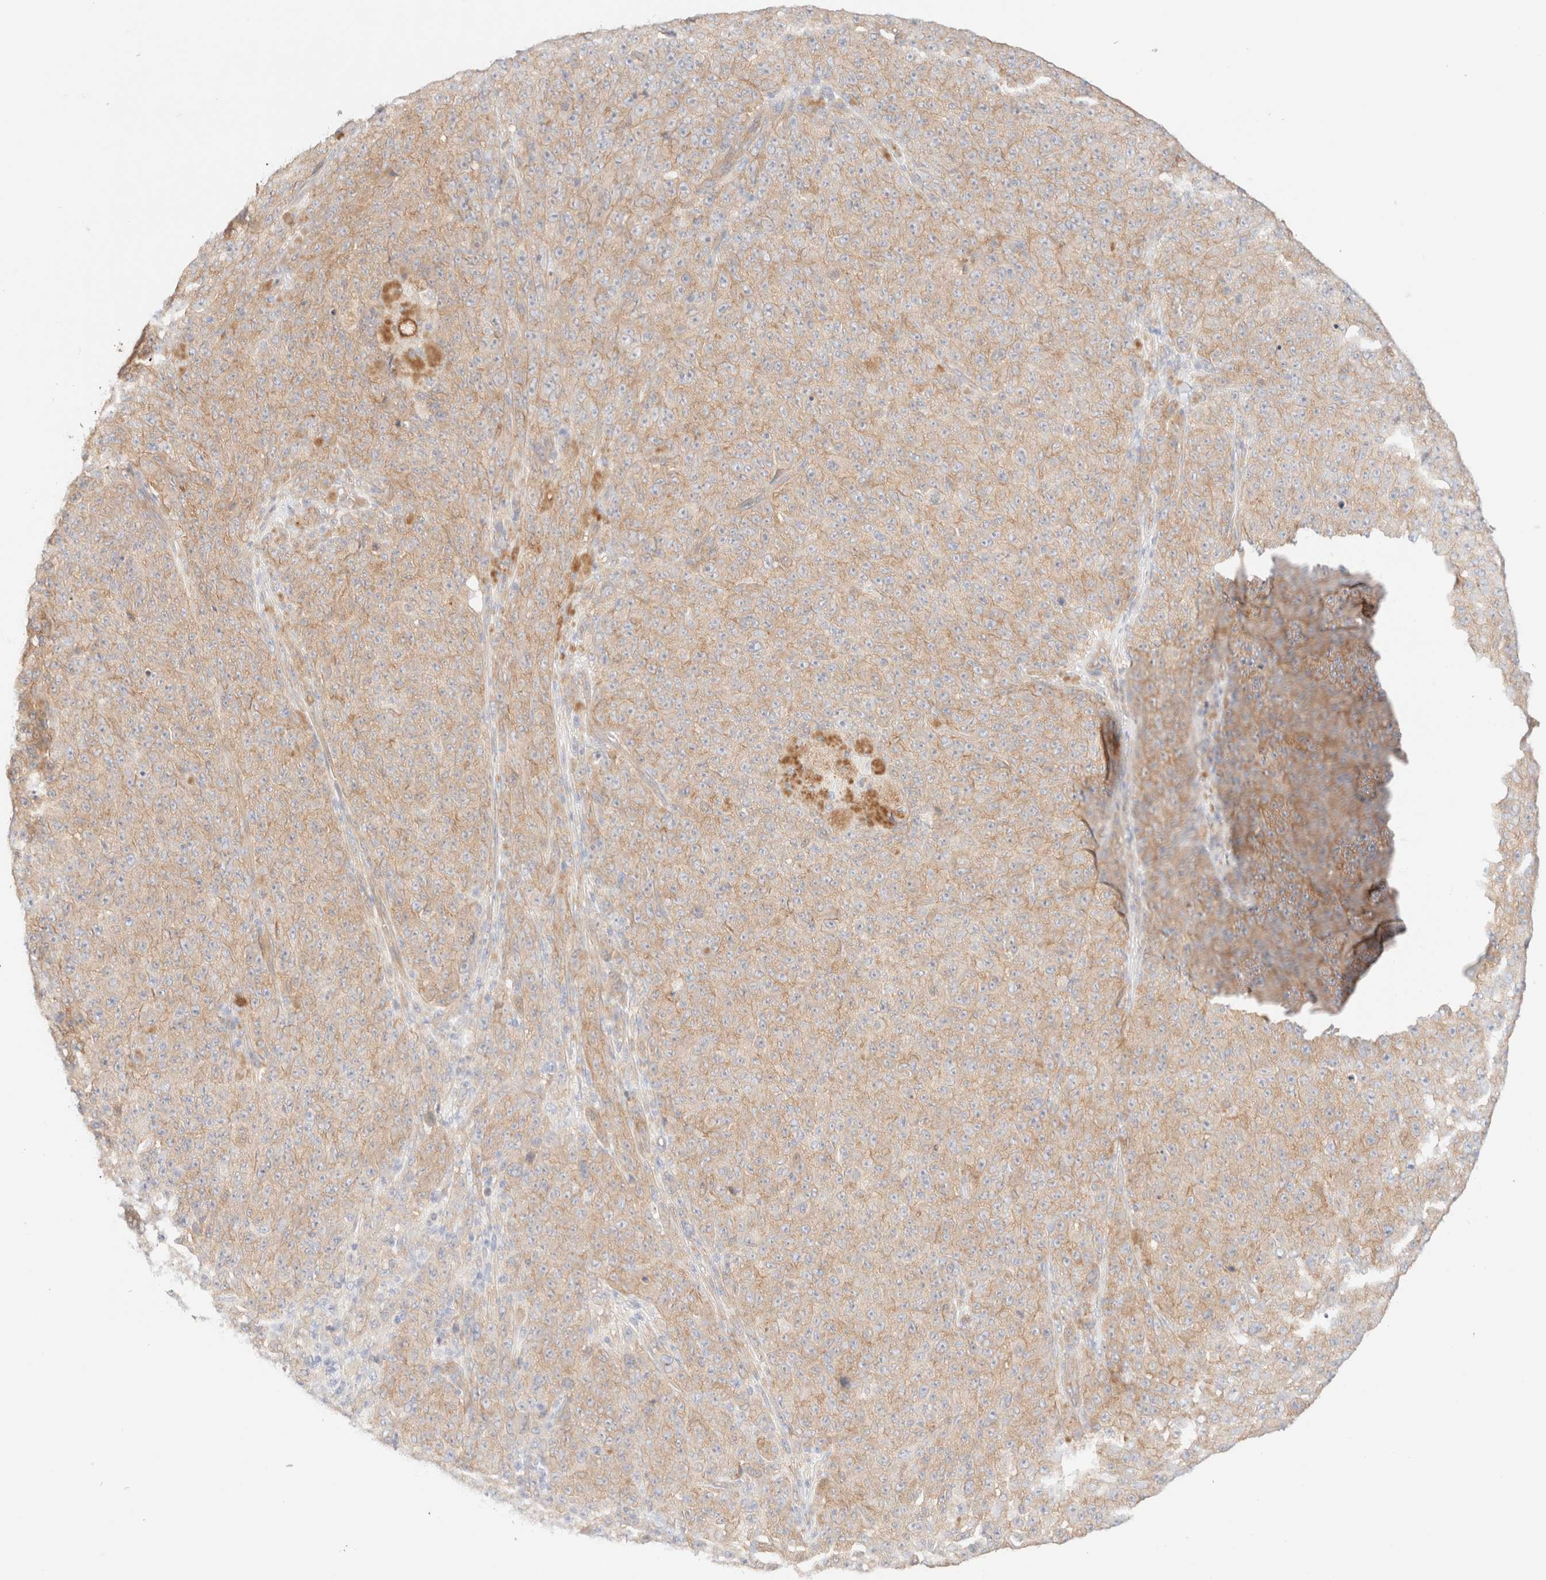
{"staining": {"intensity": "weak", "quantity": ">75%", "location": "cytoplasmic/membranous"}, "tissue": "melanoma", "cell_type": "Tumor cells", "image_type": "cancer", "snomed": [{"axis": "morphology", "description": "Malignant melanoma, NOS"}, {"axis": "topography", "description": "Skin"}], "caption": "Immunohistochemical staining of malignant melanoma shows weak cytoplasmic/membranous protein expression in approximately >75% of tumor cells.", "gene": "NIBAN2", "patient": {"sex": "female", "age": 82}}